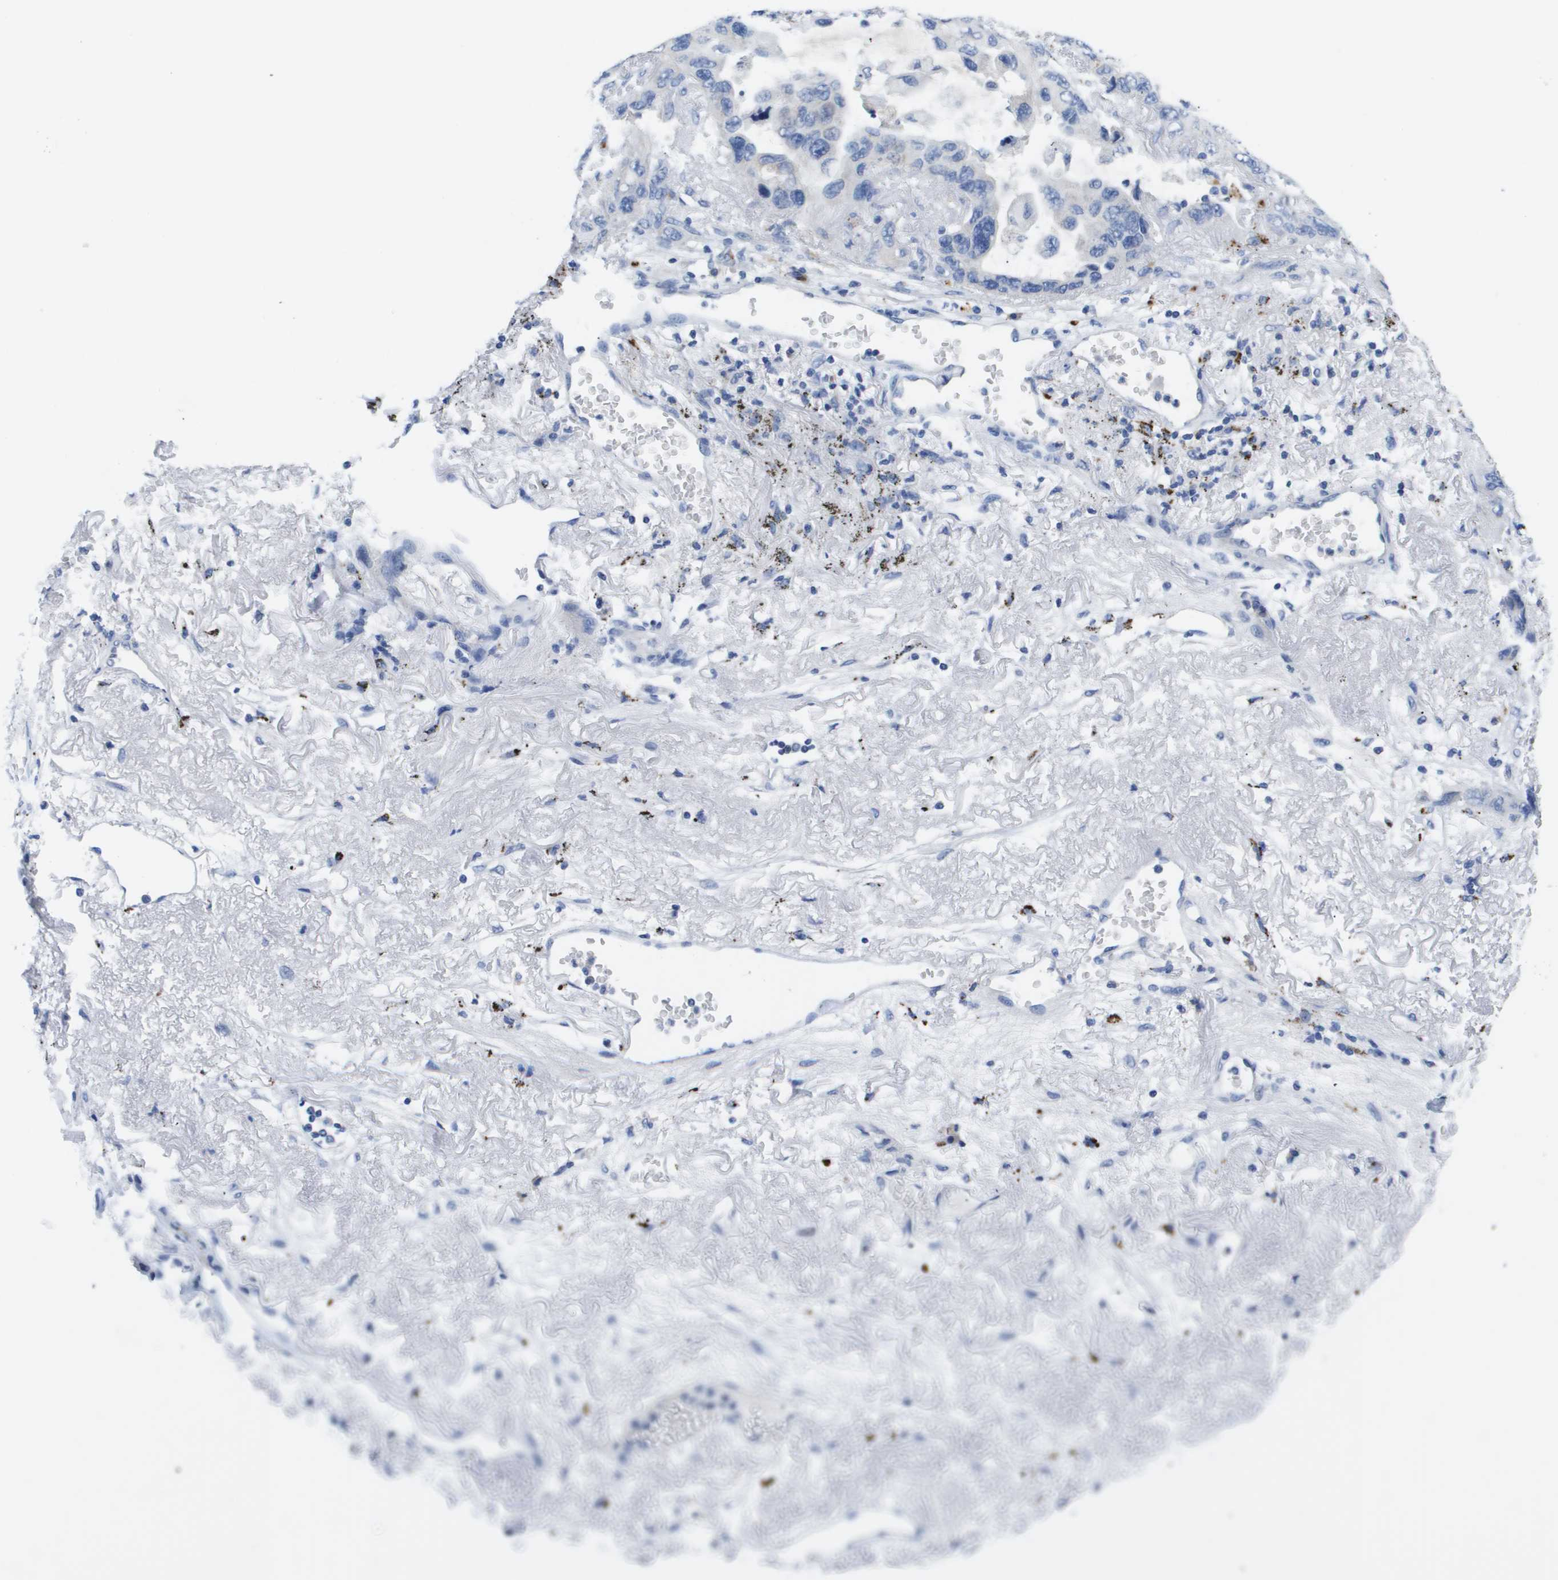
{"staining": {"intensity": "negative", "quantity": "none", "location": "none"}, "tissue": "lung cancer", "cell_type": "Tumor cells", "image_type": "cancer", "snomed": [{"axis": "morphology", "description": "Squamous cell carcinoma, NOS"}, {"axis": "topography", "description": "Lung"}], "caption": "Immunohistochemistry (IHC) histopathology image of human squamous cell carcinoma (lung) stained for a protein (brown), which reveals no expression in tumor cells. (DAB (3,3'-diaminobenzidine) immunohistochemistry (IHC), high magnification).", "gene": "MS4A1", "patient": {"sex": "female", "age": 73}}